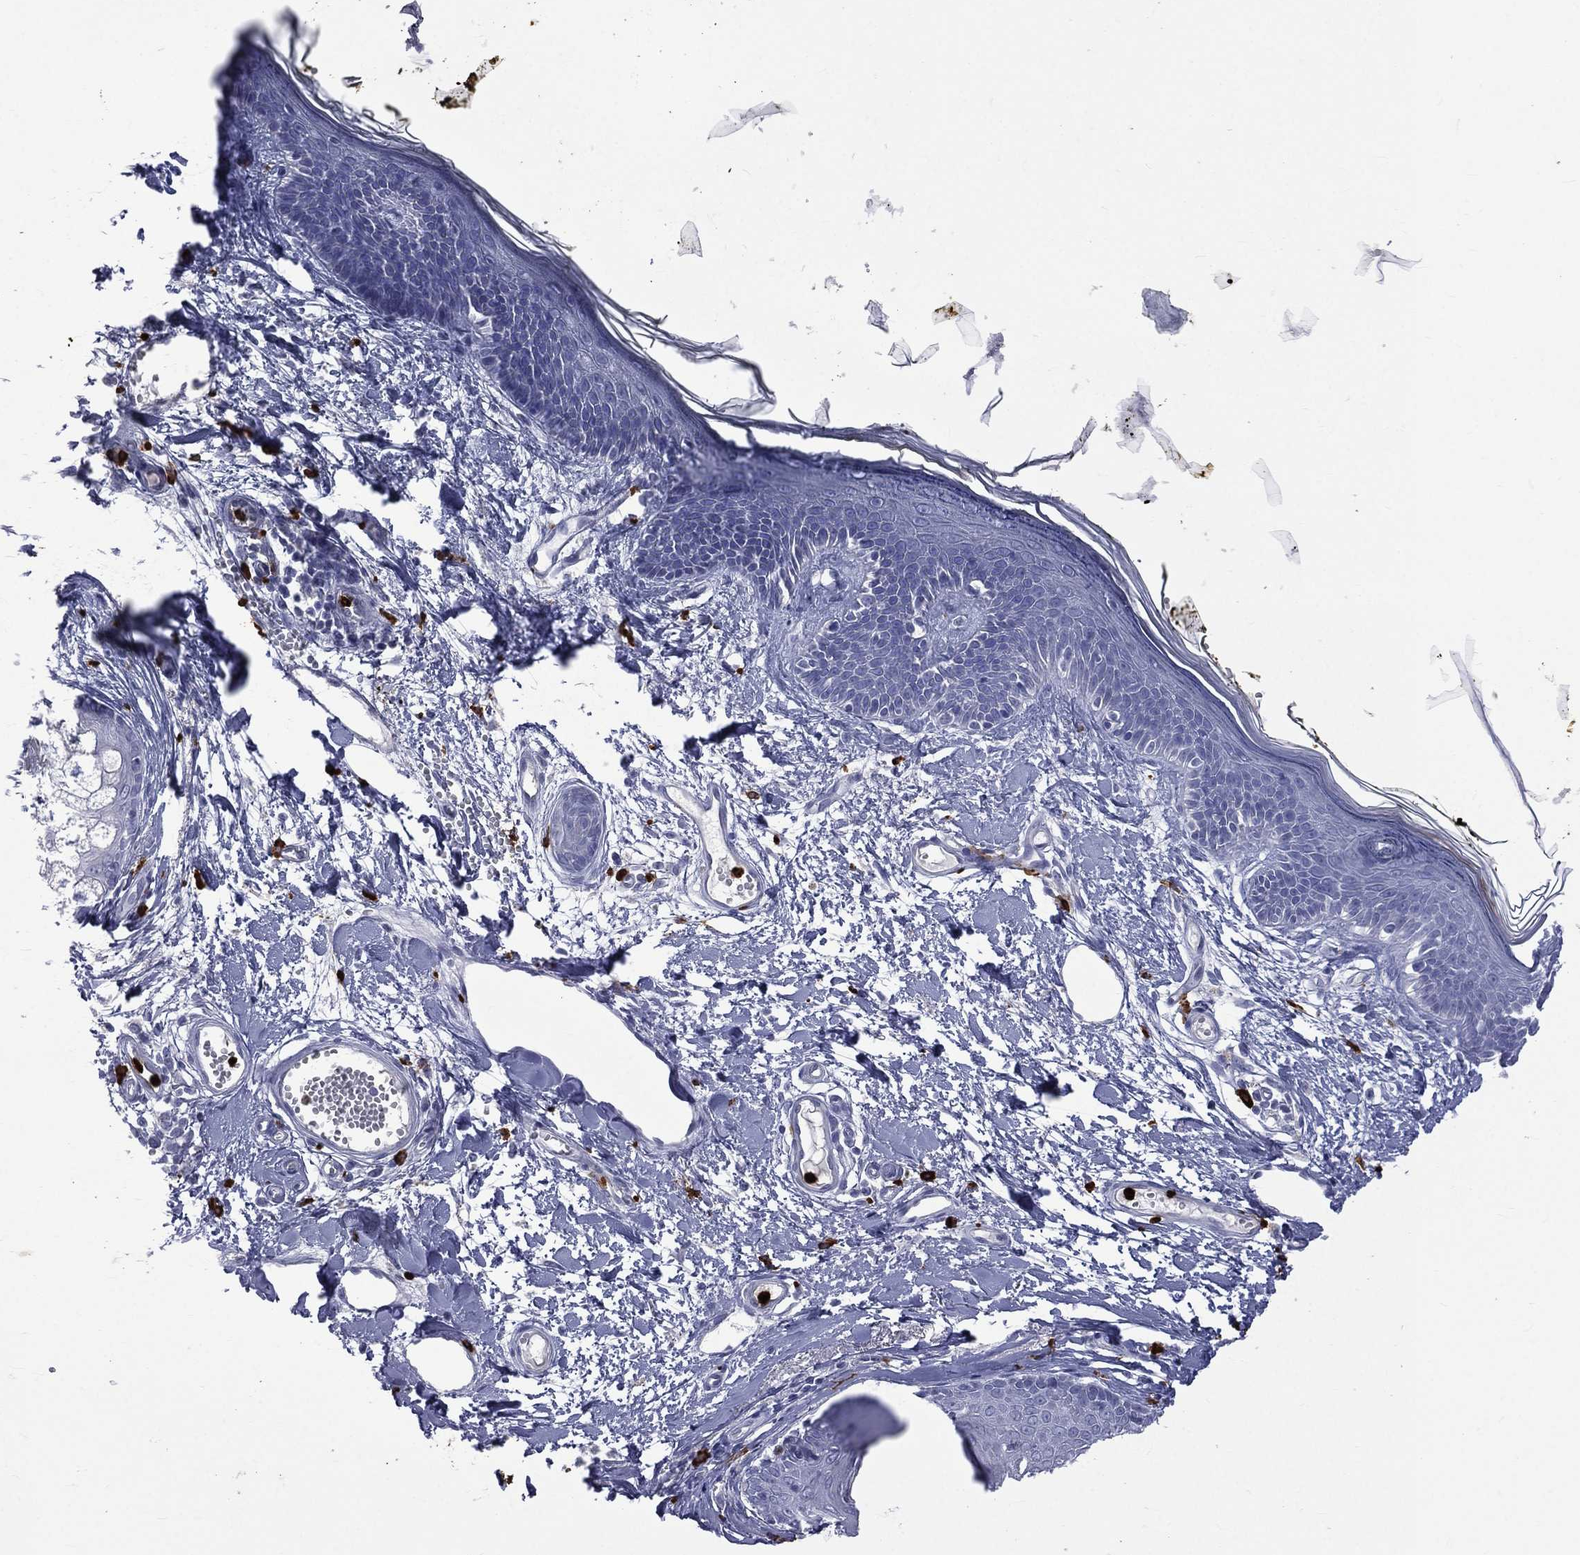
{"staining": {"intensity": "negative", "quantity": "none", "location": "none"}, "tissue": "skin", "cell_type": "Fibroblasts", "image_type": "normal", "snomed": [{"axis": "morphology", "description": "Normal tissue, NOS"}, {"axis": "topography", "description": "Skin"}], "caption": "Image shows no protein expression in fibroblasts of unremarkable skin. (DAB immunohistochemistry visualized using brightfield microscopy, high magnification).", "gene": "ELANE", "patient": {"sex": "male", "age": 76}}